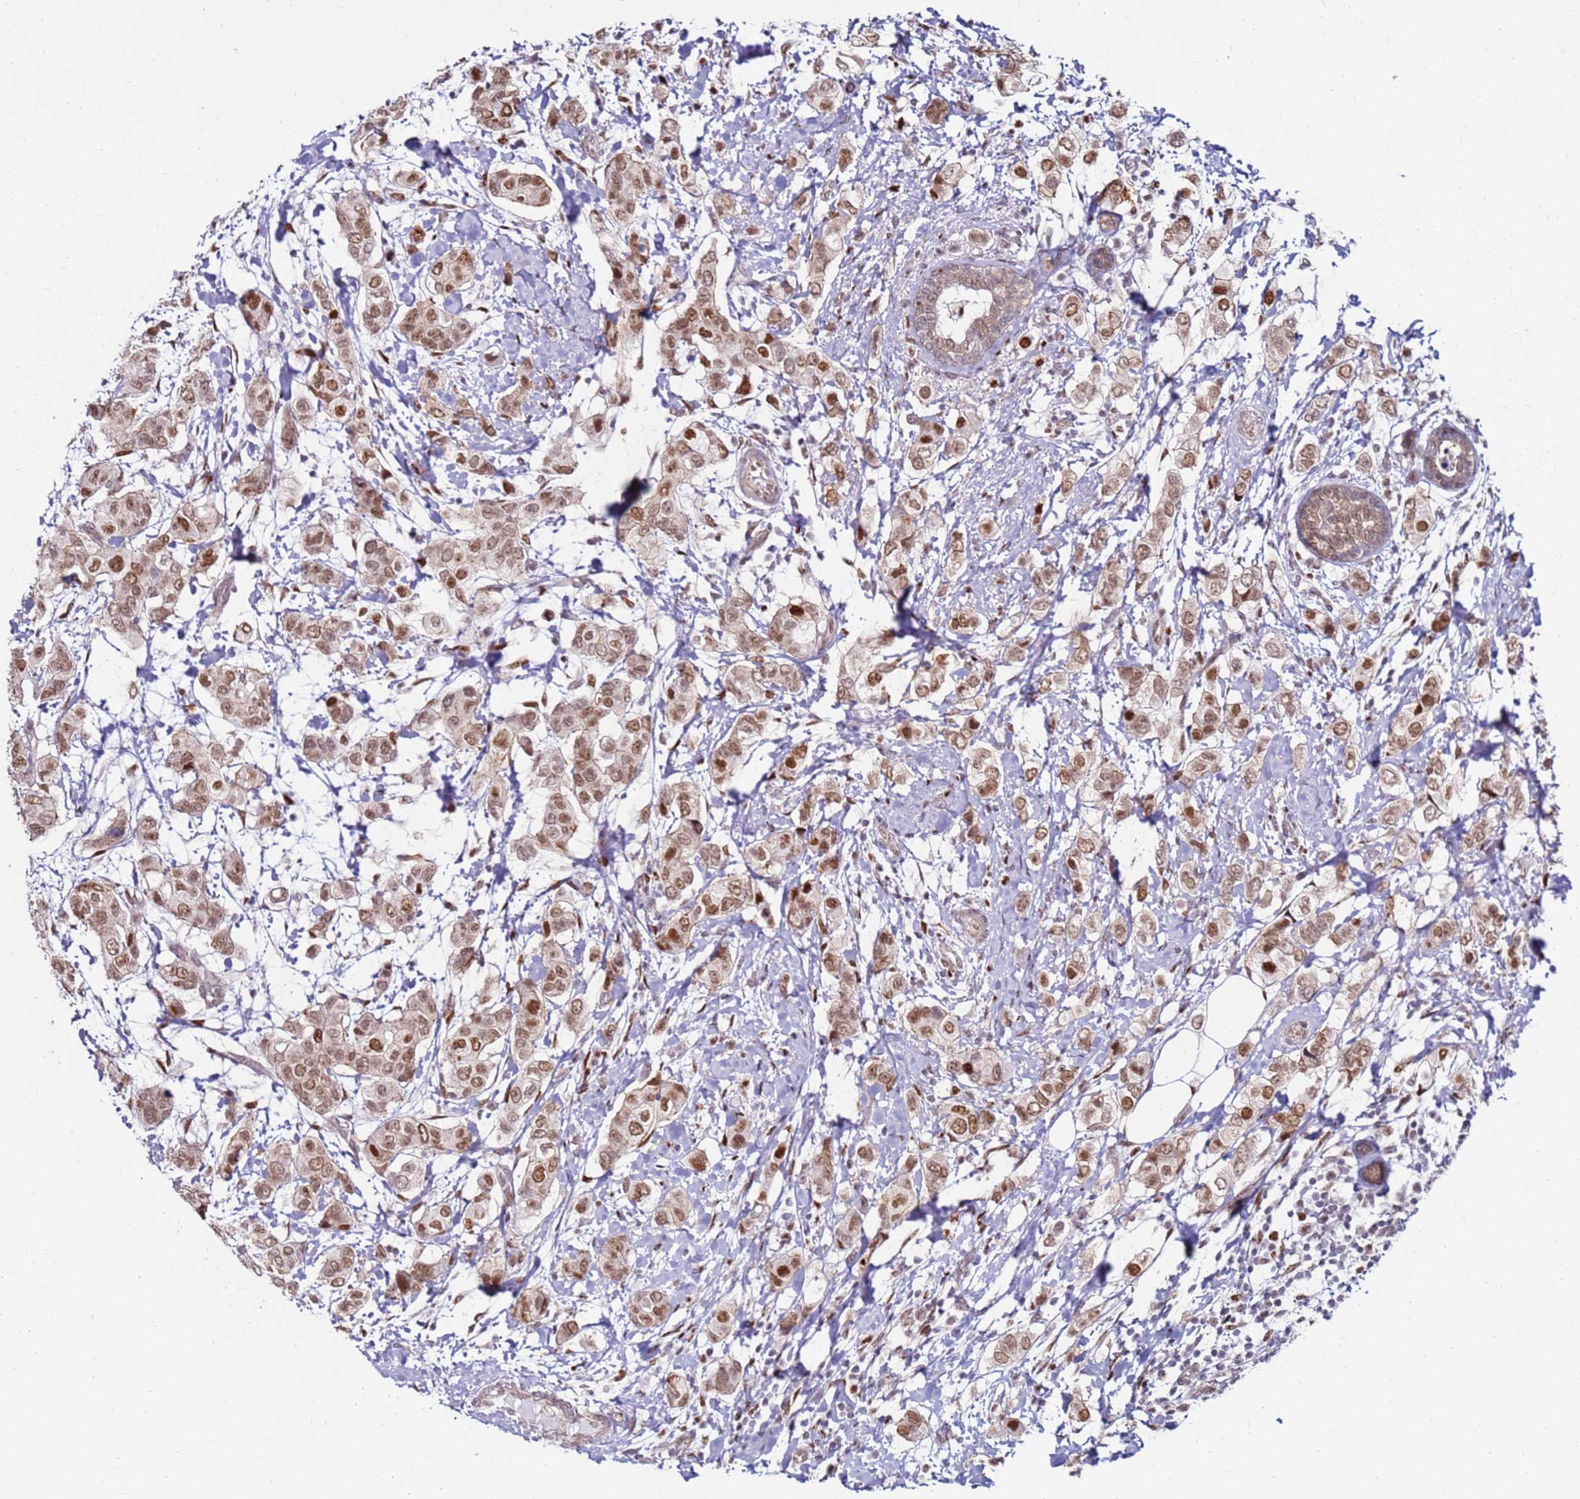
{"staining": {"intensity": "moderate", "quantity": ">75%", "location": "nuclear"}, "tissue": "breast cancer", "cell_type": "Tumor cells", "image_type": "cancer", "snomed": [{"axis": "morphology", "description": "Lobular carcinoma"}, {"axis": "topography", "description": "Breast"}], "caption": "IHC of human breast lobular carcinoma exhibits medium levels of moderate nuclear positivity in about >75% of tumor cells.", "gene": "KPNA4", "patient": {"sex": "female", "age": 51}}